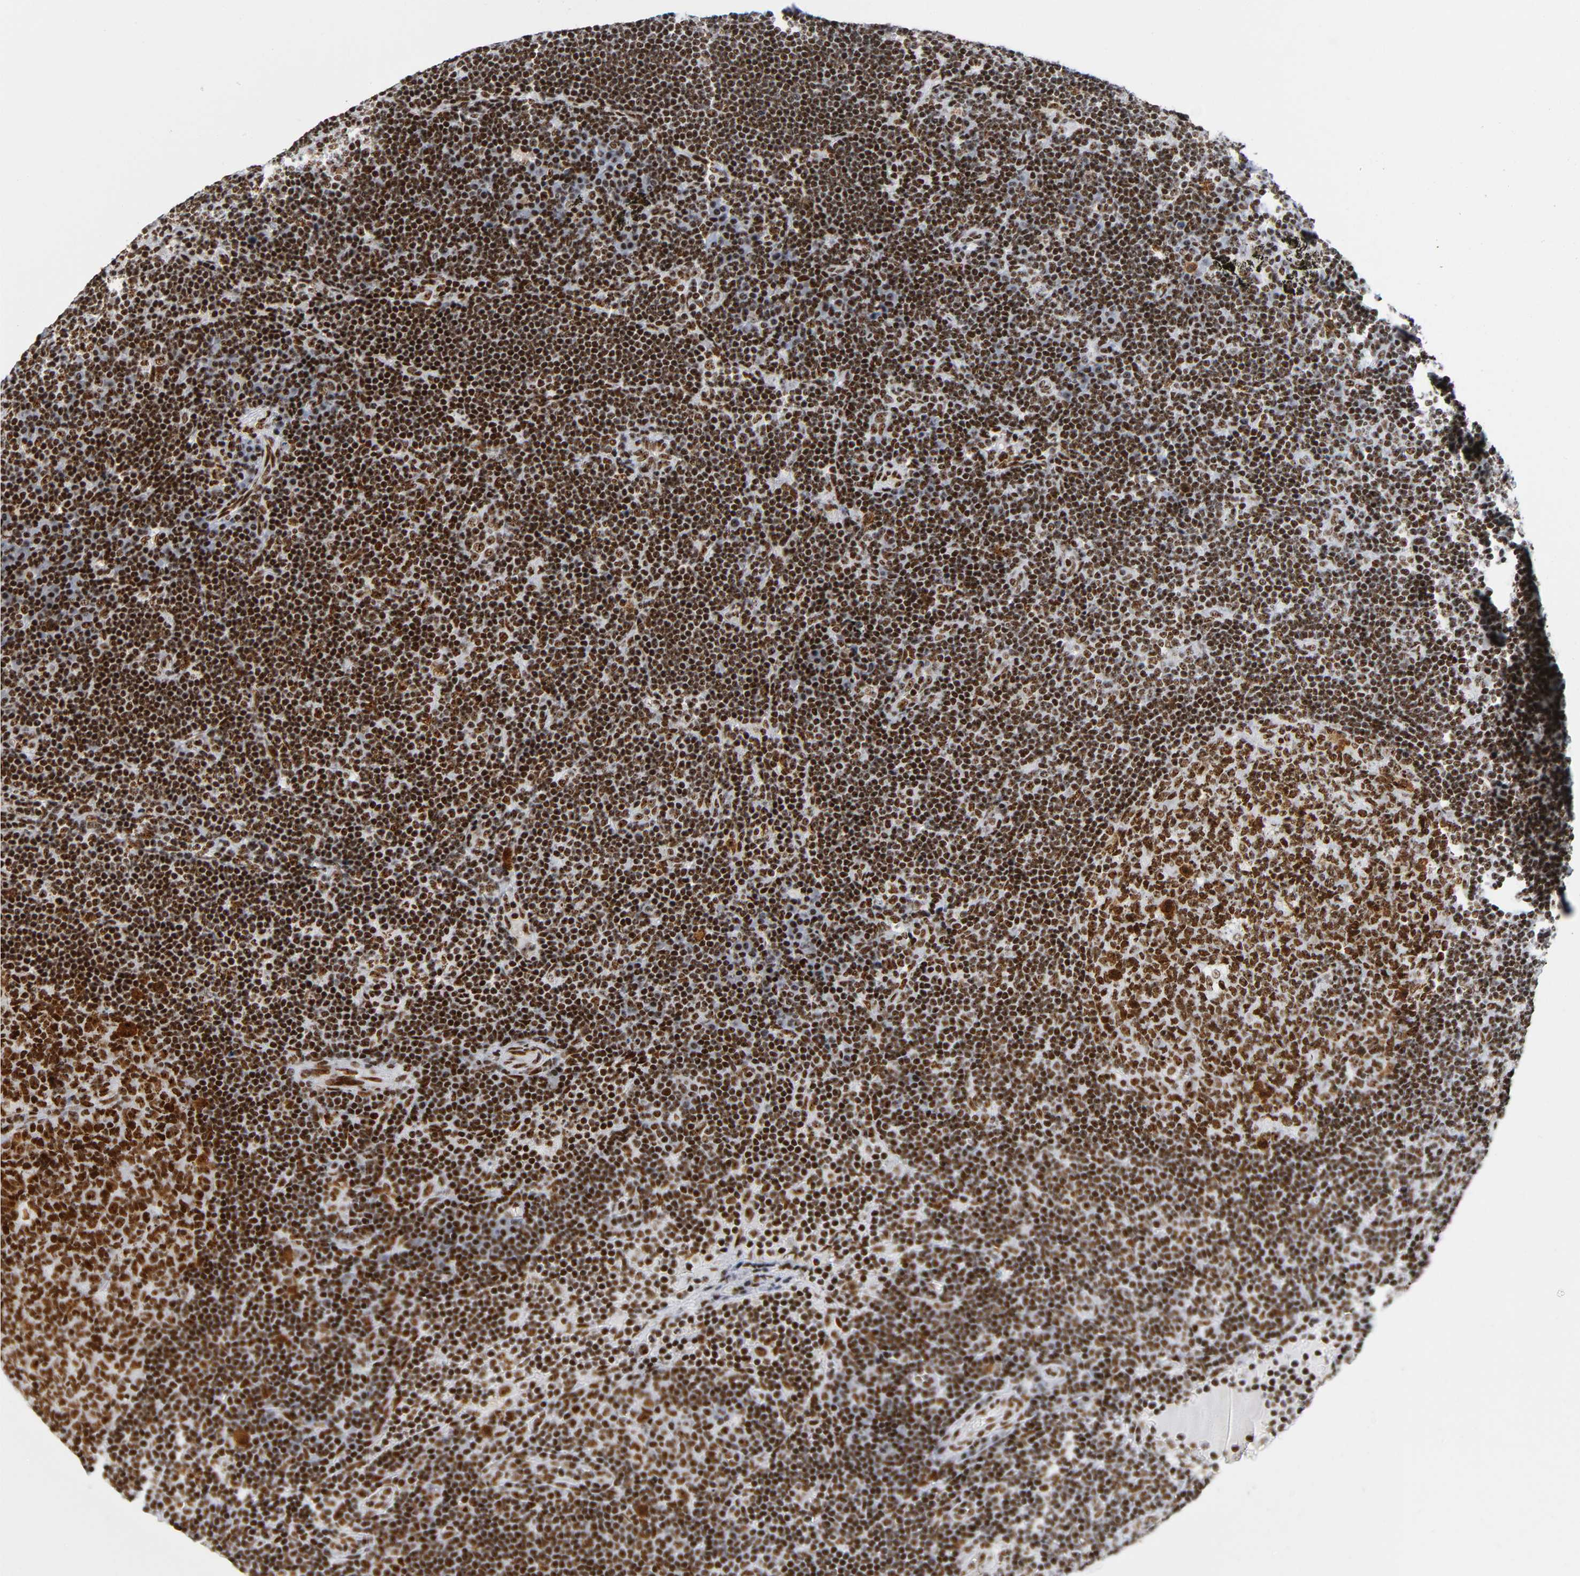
{"staining": {"intensity": "strong", "quantity": ">75%", "location": "nuclear"}, "tissue": "lymph node", "cell_type": "Germinal center cells", "image_type": "normal", "snomed": [{"axis": "morphology", "description": "Normal tissue, NOS"}, {"axis": "morphology", "description": "Squamous cell carcinoma, metastatic, NOS"}, {"axis": "topography", "description": "Lymph node"}], "caption": "Immunohistochemistry micrograph of benign lymph node stained for a protein (brown), which reveals high levels of strong nuclear expression in approximately >75% of germinal center cells.", "gene": "UBTF", "patient": {"sex": "female", "age": 53}}